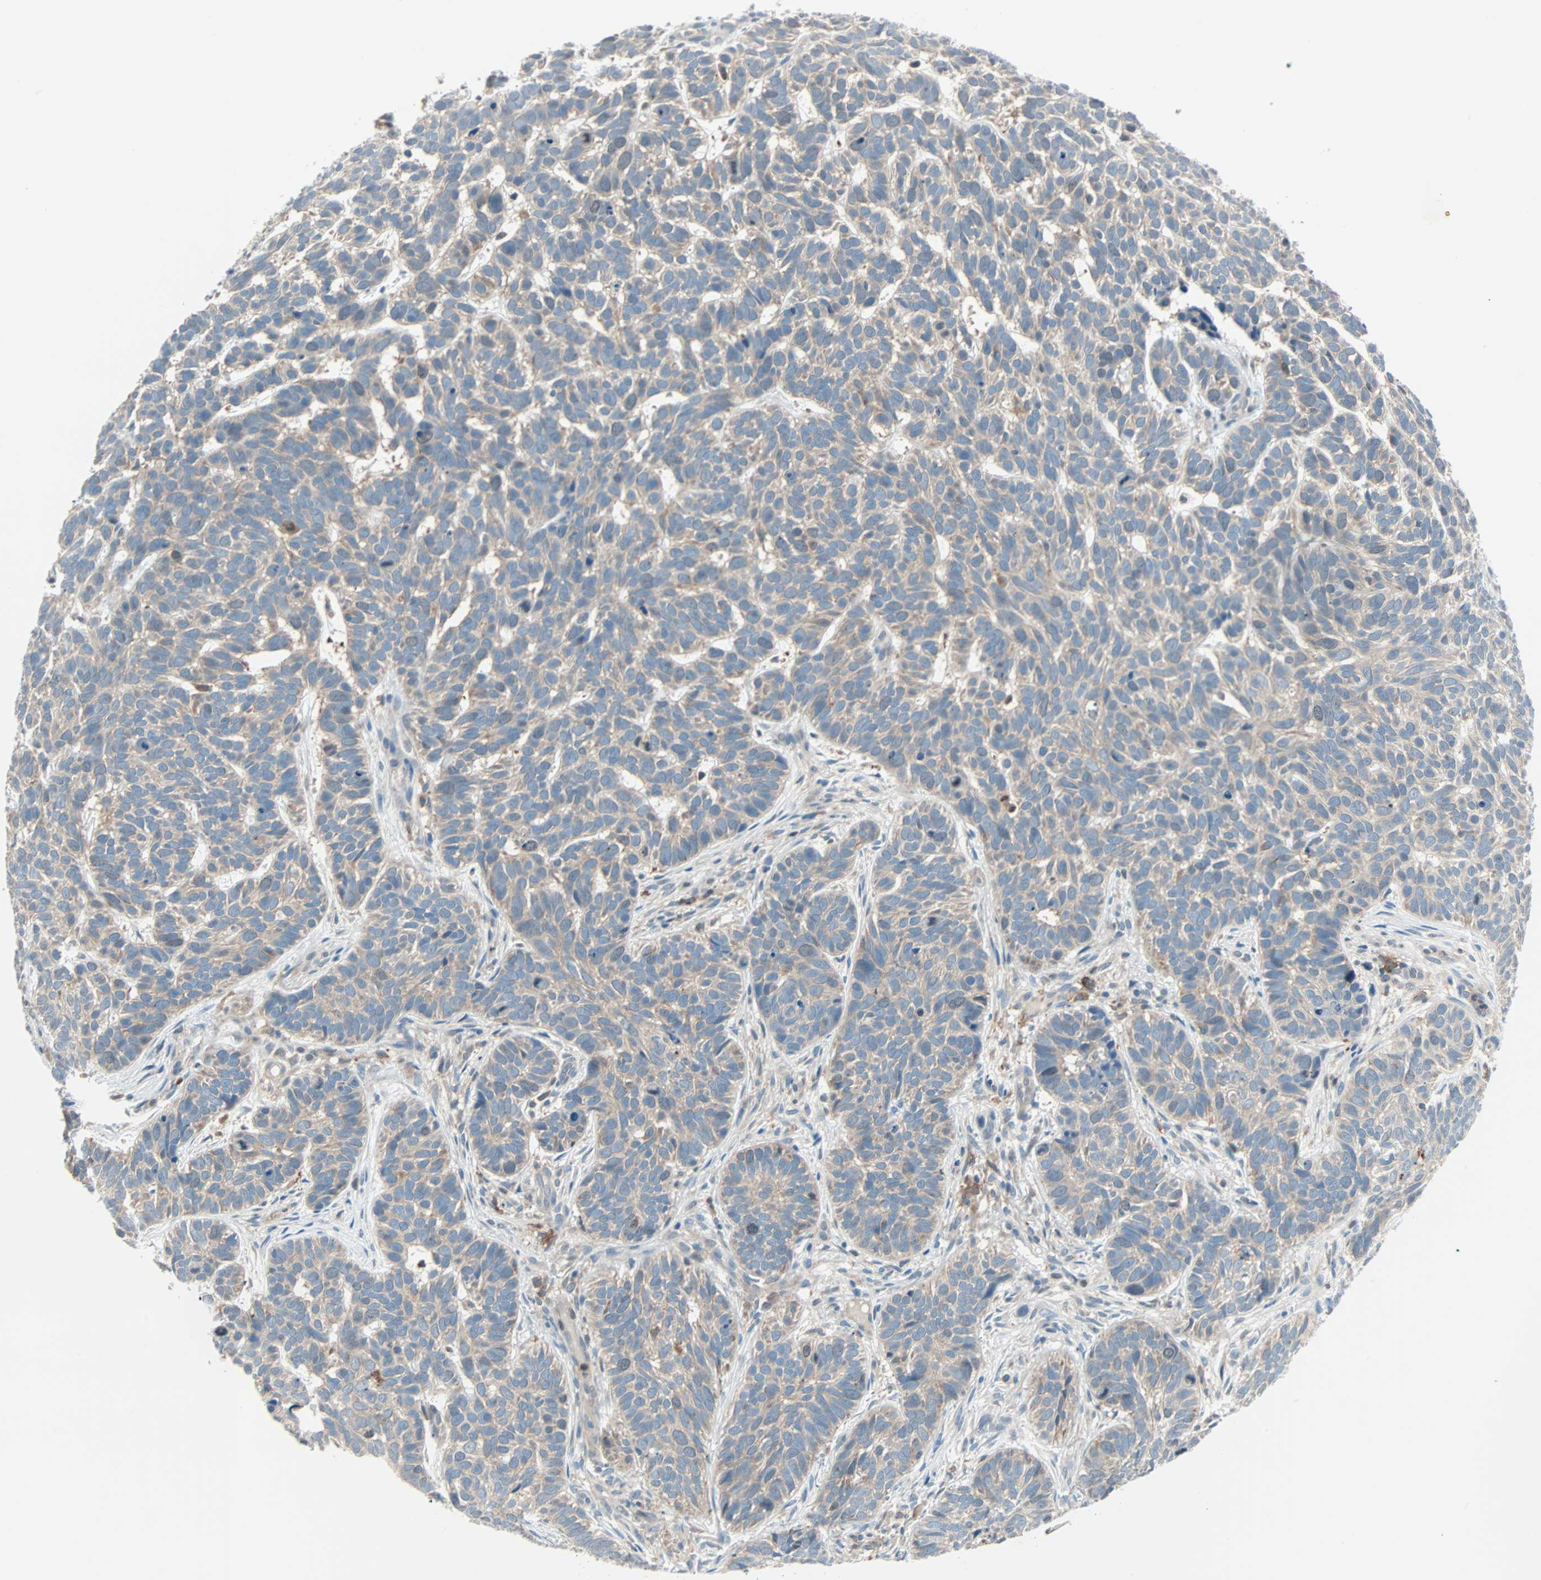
{"staining": {"intensity": "weak", "quantity": ">75%", "location": "cytoplasmic/membranous"}, "tissue": "skin cancer", "cell_type": "Tumor cells", "image_type": "cancer", "snomed": [{"axis": "morphology", "description": "Basal cell carcinoma"}, {"axis": "topography", "description": "Skin"}], "caption": "High-magnification brightfield microscopy of skin cancer stained with DAB (3,3'-diaminobenzidine) (brown) and counterstained with hematoxylin (blue). tumor cells exhibit weak cytoplasmic/membranous positivity is identified in approximately>75% of cells. The staining is performed using DAB brown chromogen to label protein expression. The nuclei are counter-stained blue using hematoxylin.", "gene": "SMIM8", "patient": {"sex": "male", "age": 87}}